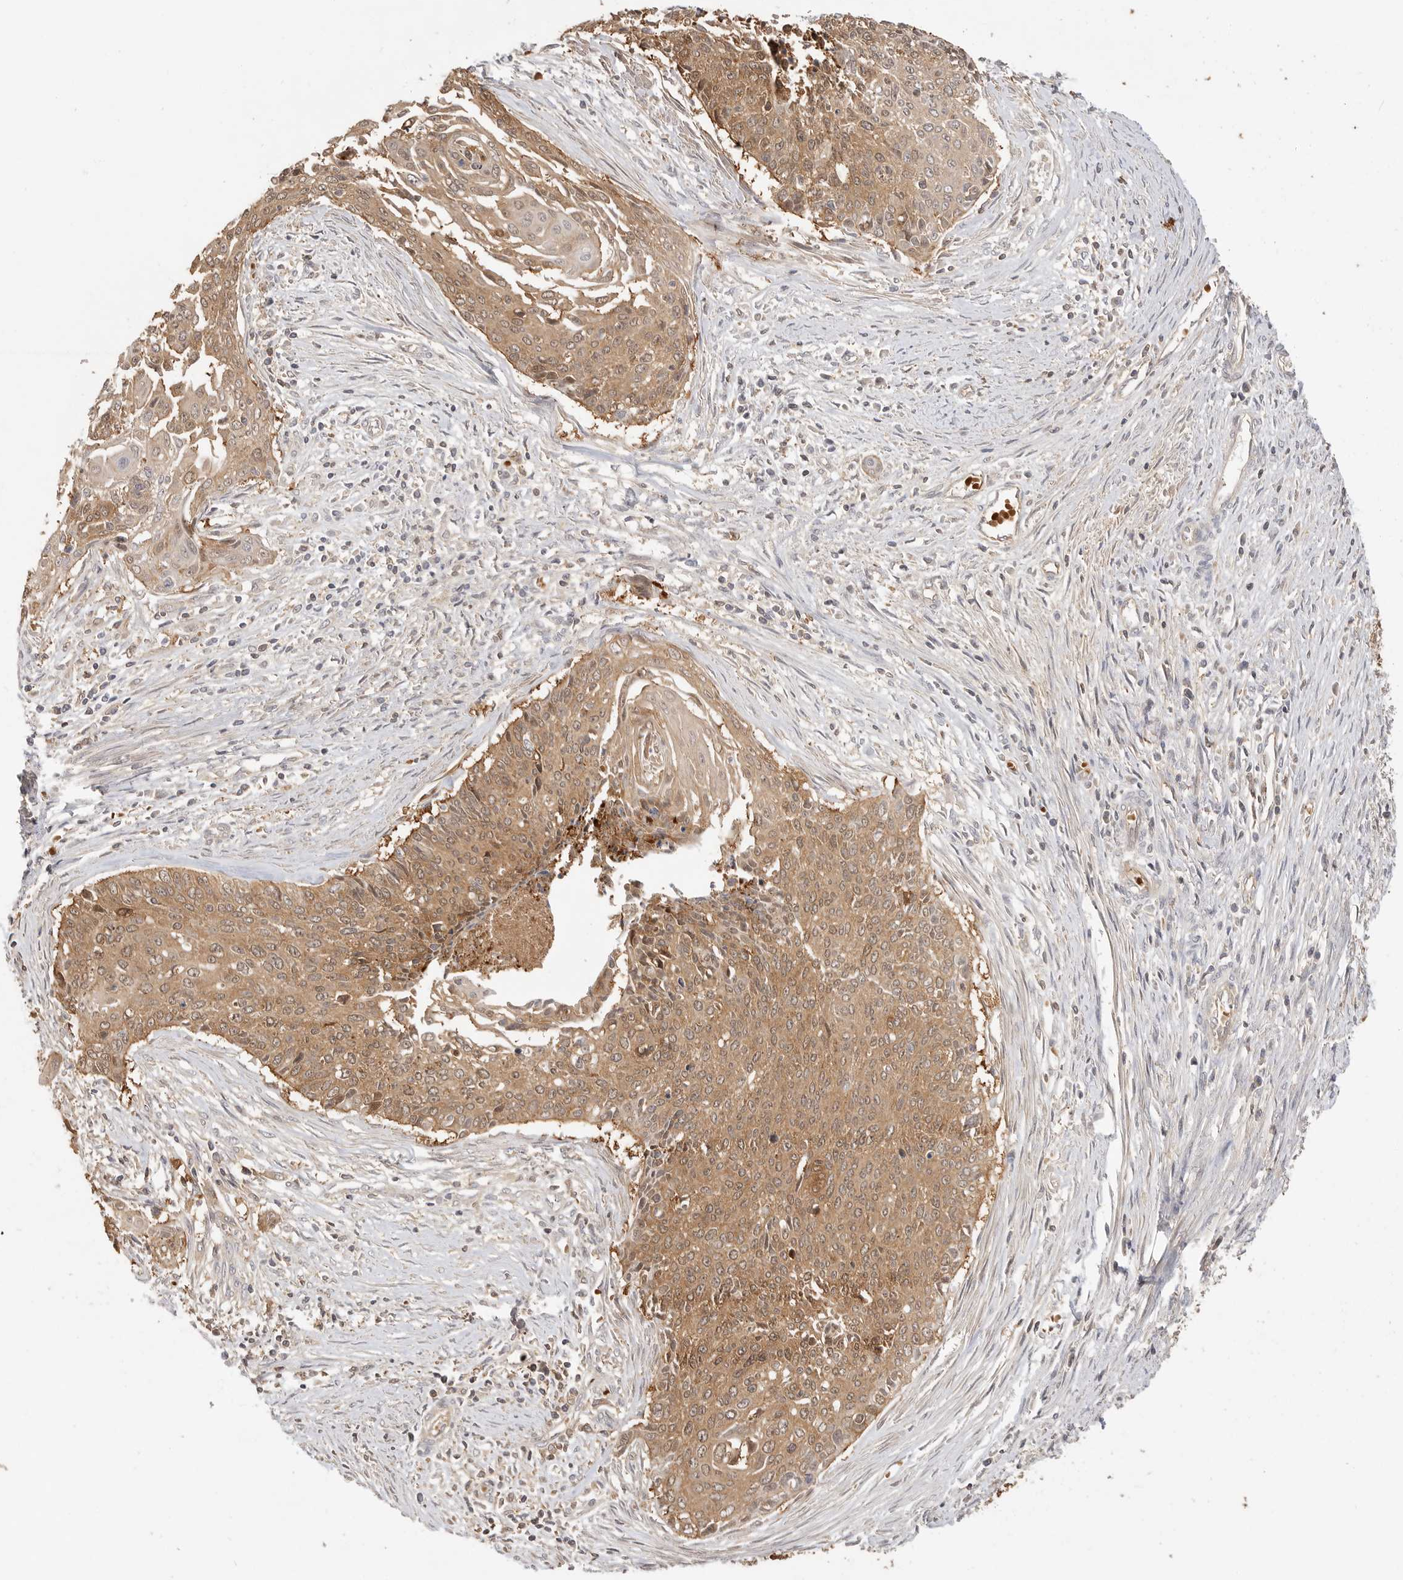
{"staining": {"intensity": "moderate", "quantity": ">75%", "location": "cytoplasmic/membranous,nuclear"}, "tissue": "cervical cancer", "cell_type": "Tumor cells", "image_type": "cancer", "snomed": [{"axis": "morphology", "description": "Squamous cell carcinoma, NOS"}, {"axis": "topography", "description": "Cervix"}], "caption": "Cervical cancer (squamous cell carcinoma) tissue displays moderate cytoplasmic/membranous and nuclear staining in about >75% of tumor cells", "gene": "CLDN12", "patient": {"sex": "female", "age": 55}}